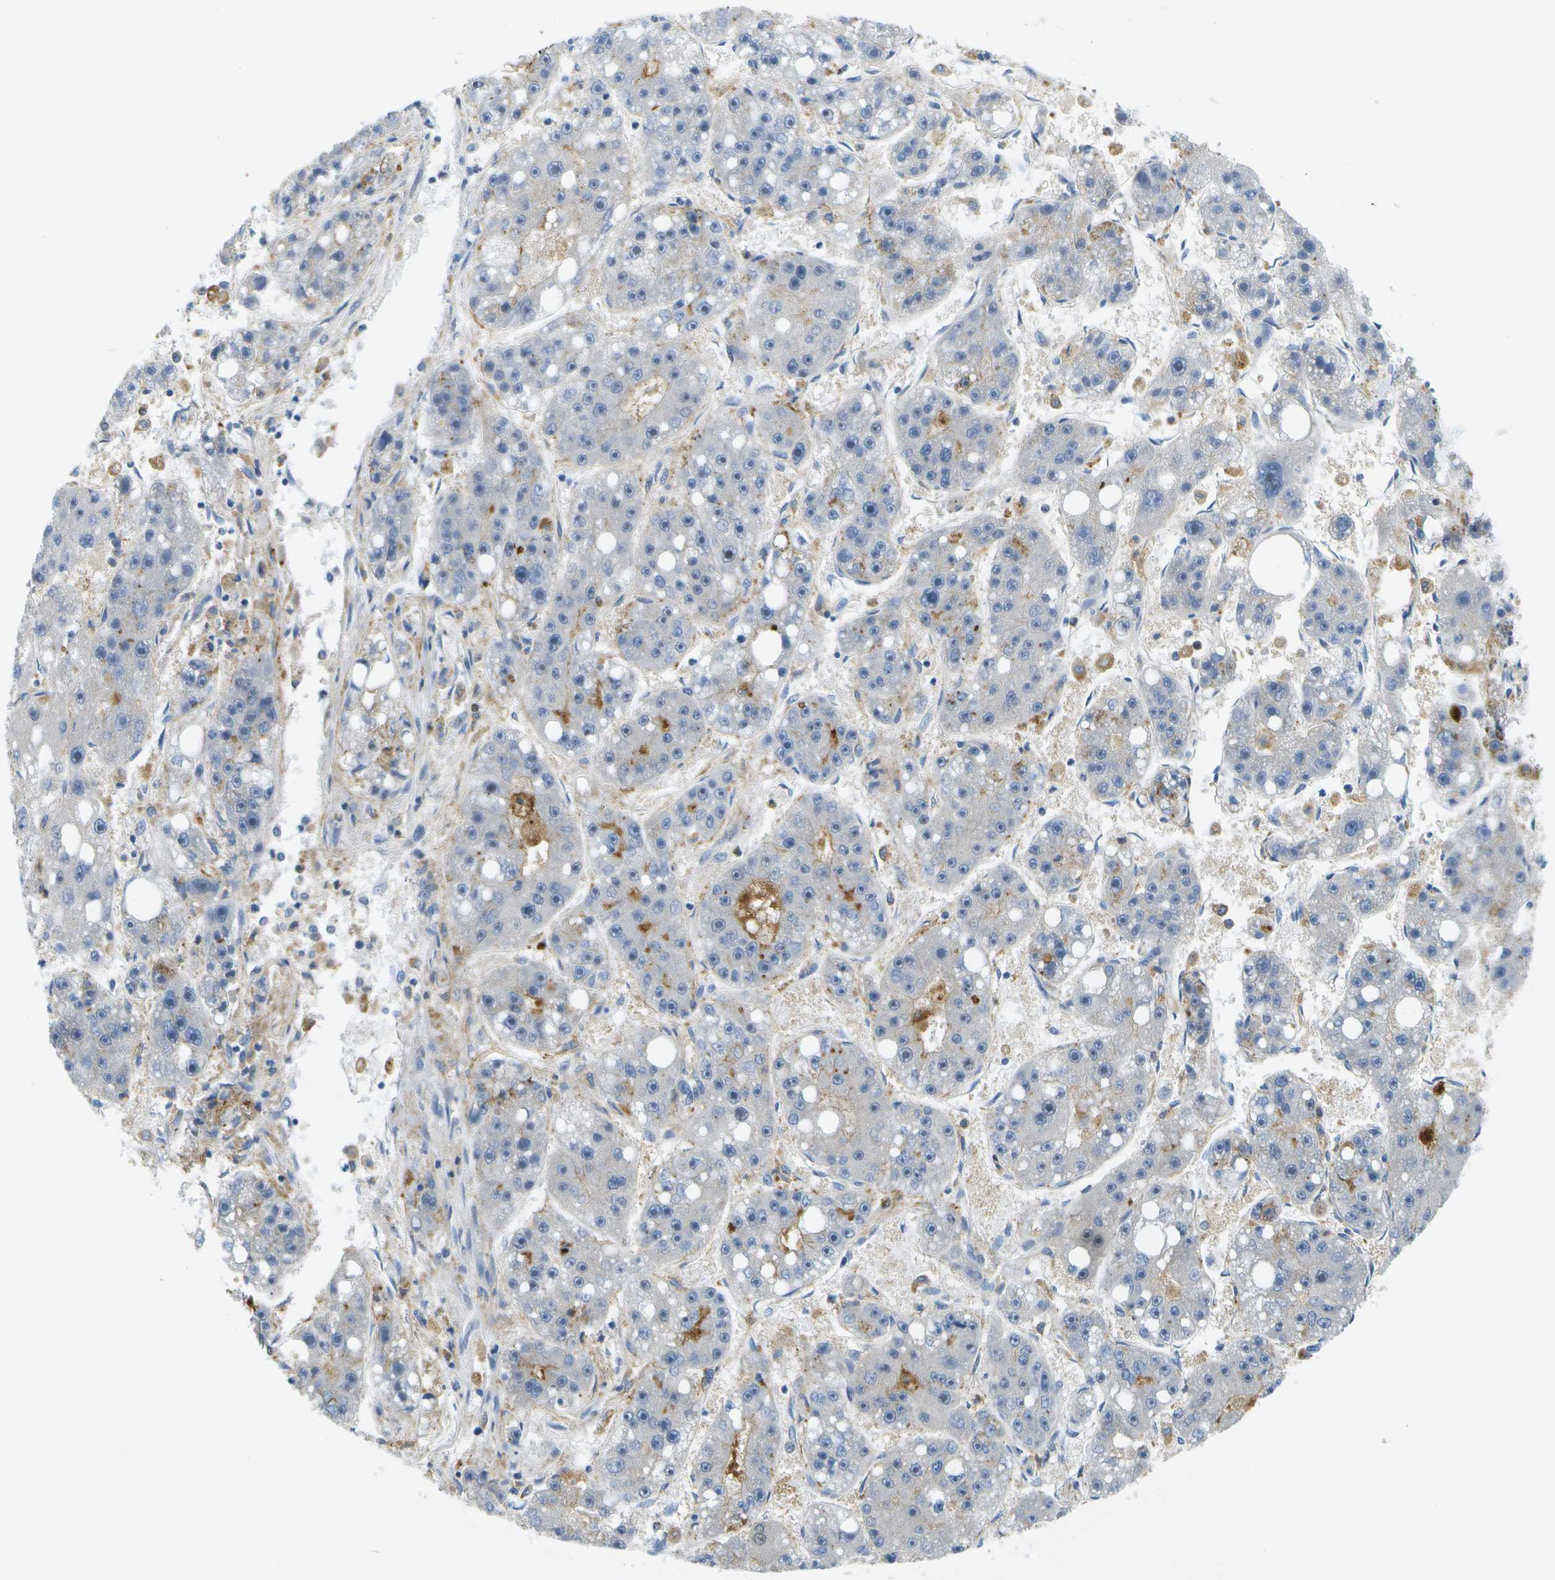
{"staining": {"intensity": "negative", "quantity": "none", "location": "none"}, "tissue": "liver cancer", "cell_type": "Tumor cells", "image_type": "cancer", "snomed": [{"axis": "morphology", "description": "Carcinoma, Hepatocellular, NOS"}, {"axis": "topography", "description": "Liver"}], "caption": "The image shows no staining of tumor cells in hepatocellular carcinoma (liver). The staining was performed using DAB (3,3'-diaminobenzidine) to visualize the protein expression in brown, while the nuclei were stained in blue with hematoxylin (Magnification: 20x).", "gene": "LIPG", "patient": {"sex": "female", "age": 61}}